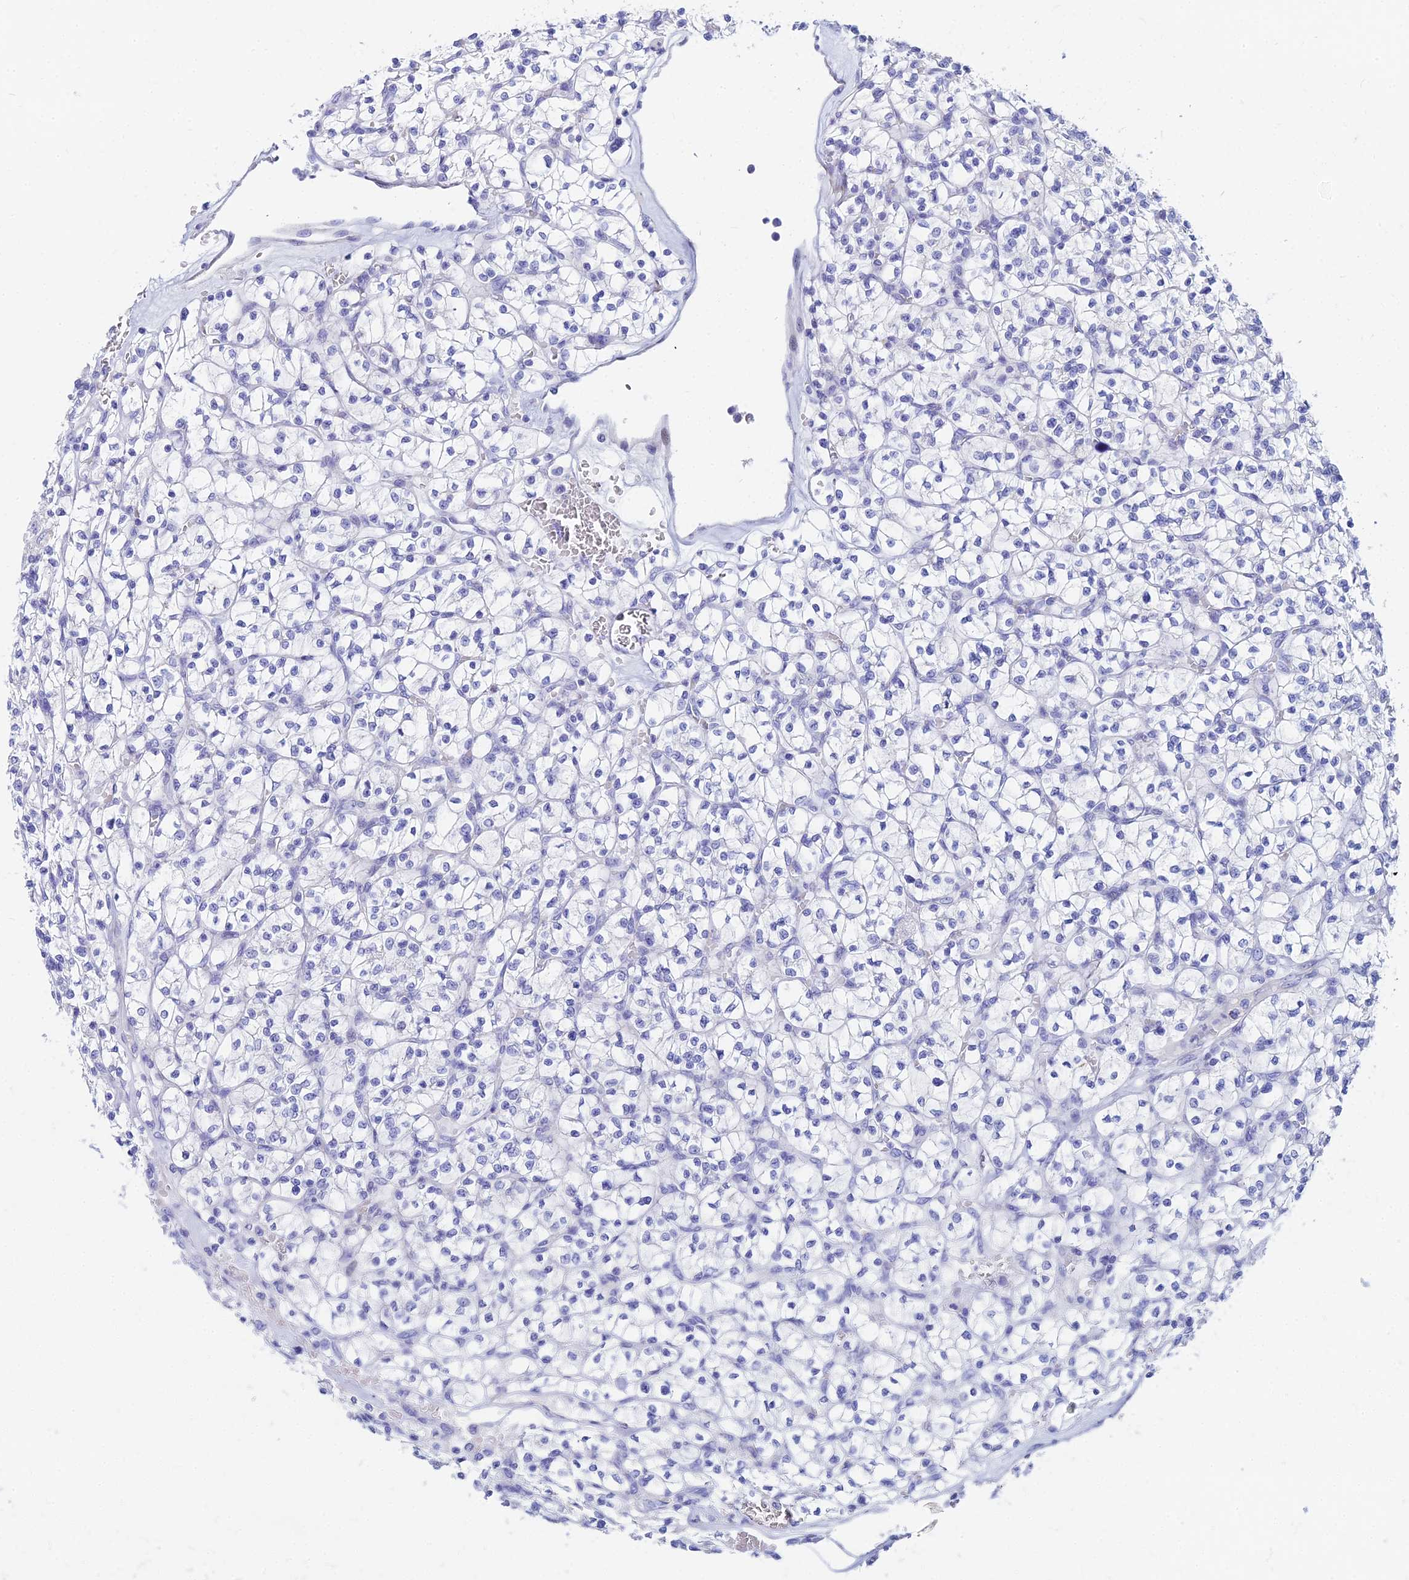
{"staining": {"intensity": "negative", "quantity": "none", "location": "none"}, "tissue": "renal cancer", "cell_type": "Tumor cells", "image_type": "cancer", "snomed": [{"axis": "morphology", "description": "Adenocarcinoma, NOS"}, {"axis": "topography", "description": "Kidney"}], "caption": "There is no significant expression in tumor cells of renal adenocarcinoma.", "gene": "HSPA1L", "patient": {"sex": "female", "age": 64}}